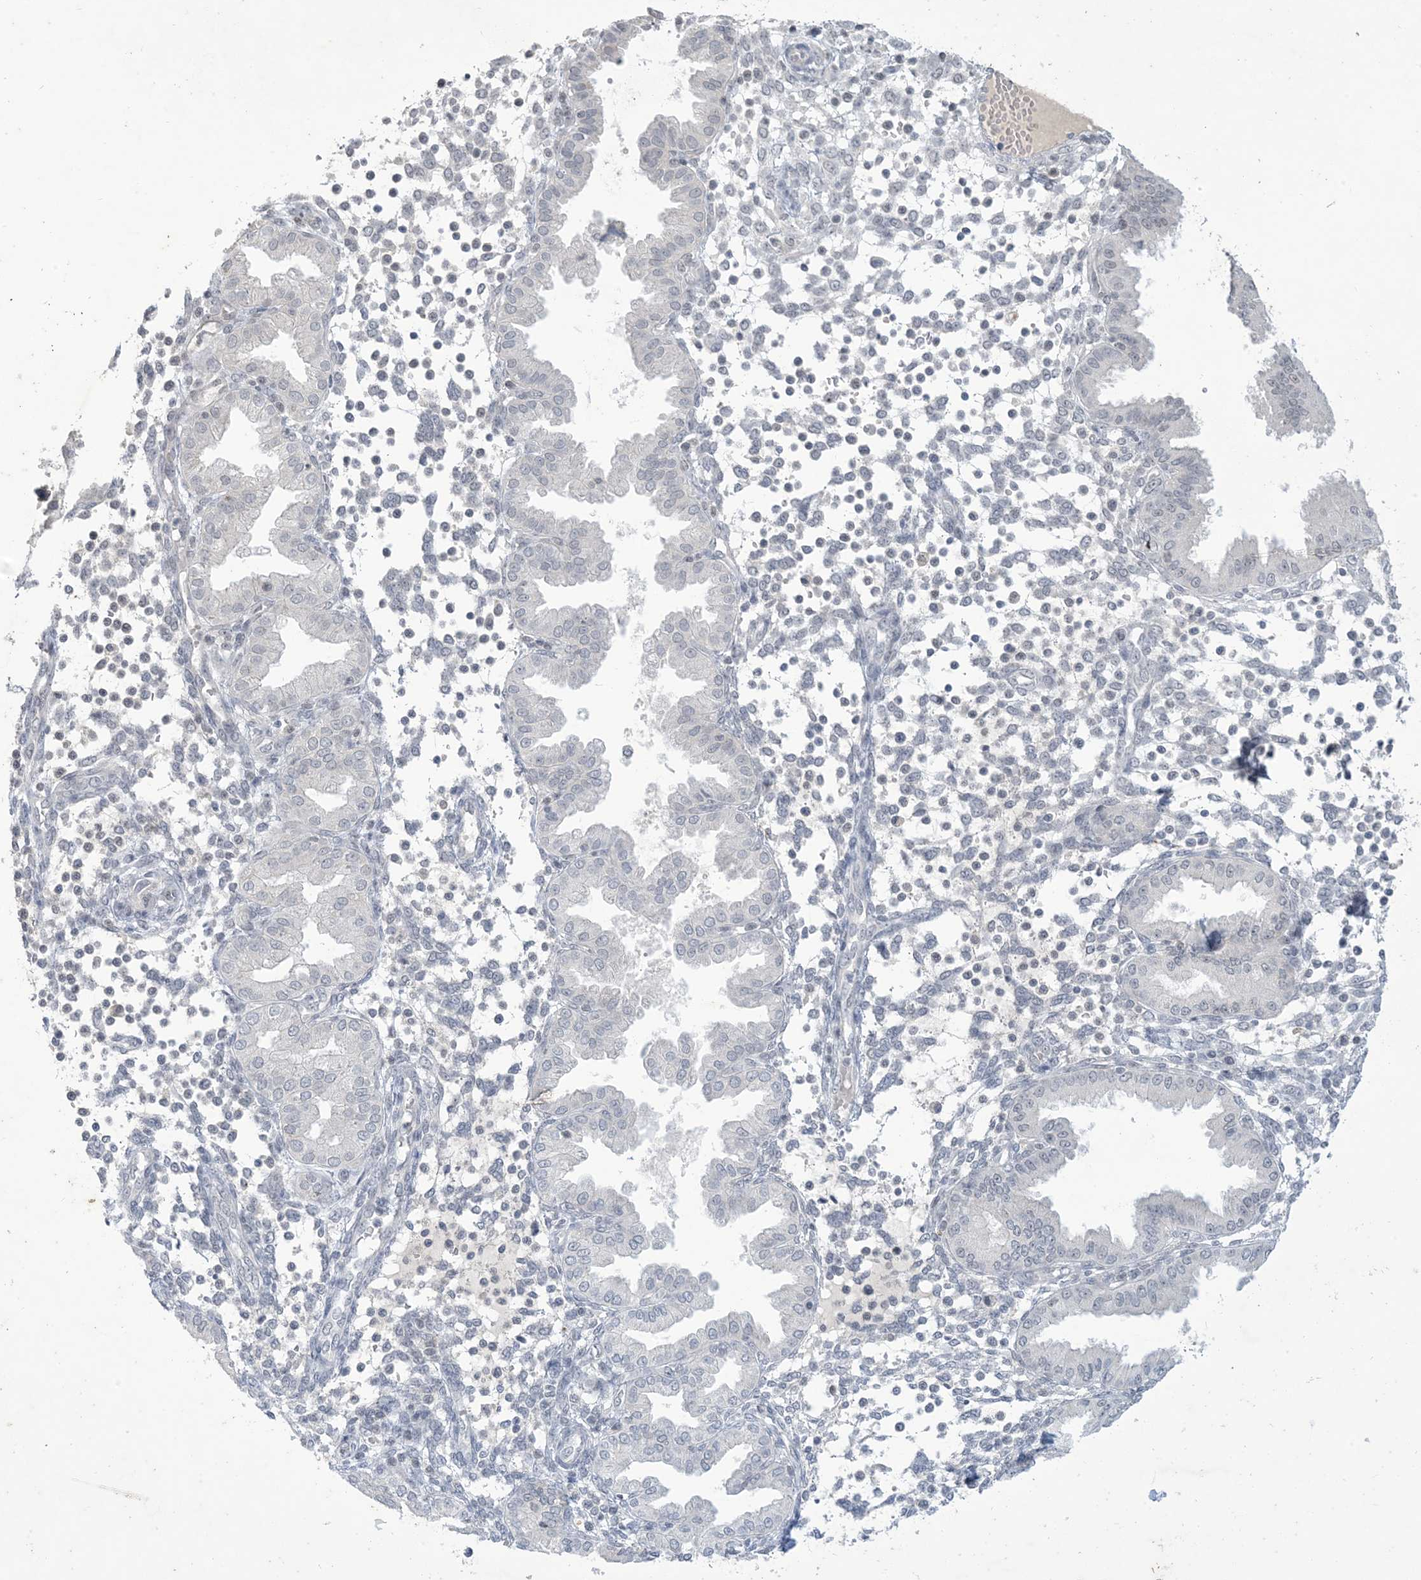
{"staining": {"intensity": "weak", "quantity": "25%-75%", "location": "nuclear"}, "tissue": "endometrium", "cell_type": "Cells in endometrial stroma", "image_type": "normal", "snomed": [{"axis": "morphology", "description": "Normal tissue, NOS"}, {"axis": "topography", "description": "Endometrium"}], "caption": "This histopathology image demonstrates immunohistochemistry staining of unremarkable endometrium, with low weak nuclear staining in about 25%-75% of cells in endometrial stroma.", "gene": "ZNF674", "patient": {"sex": "female", "age": 53}}